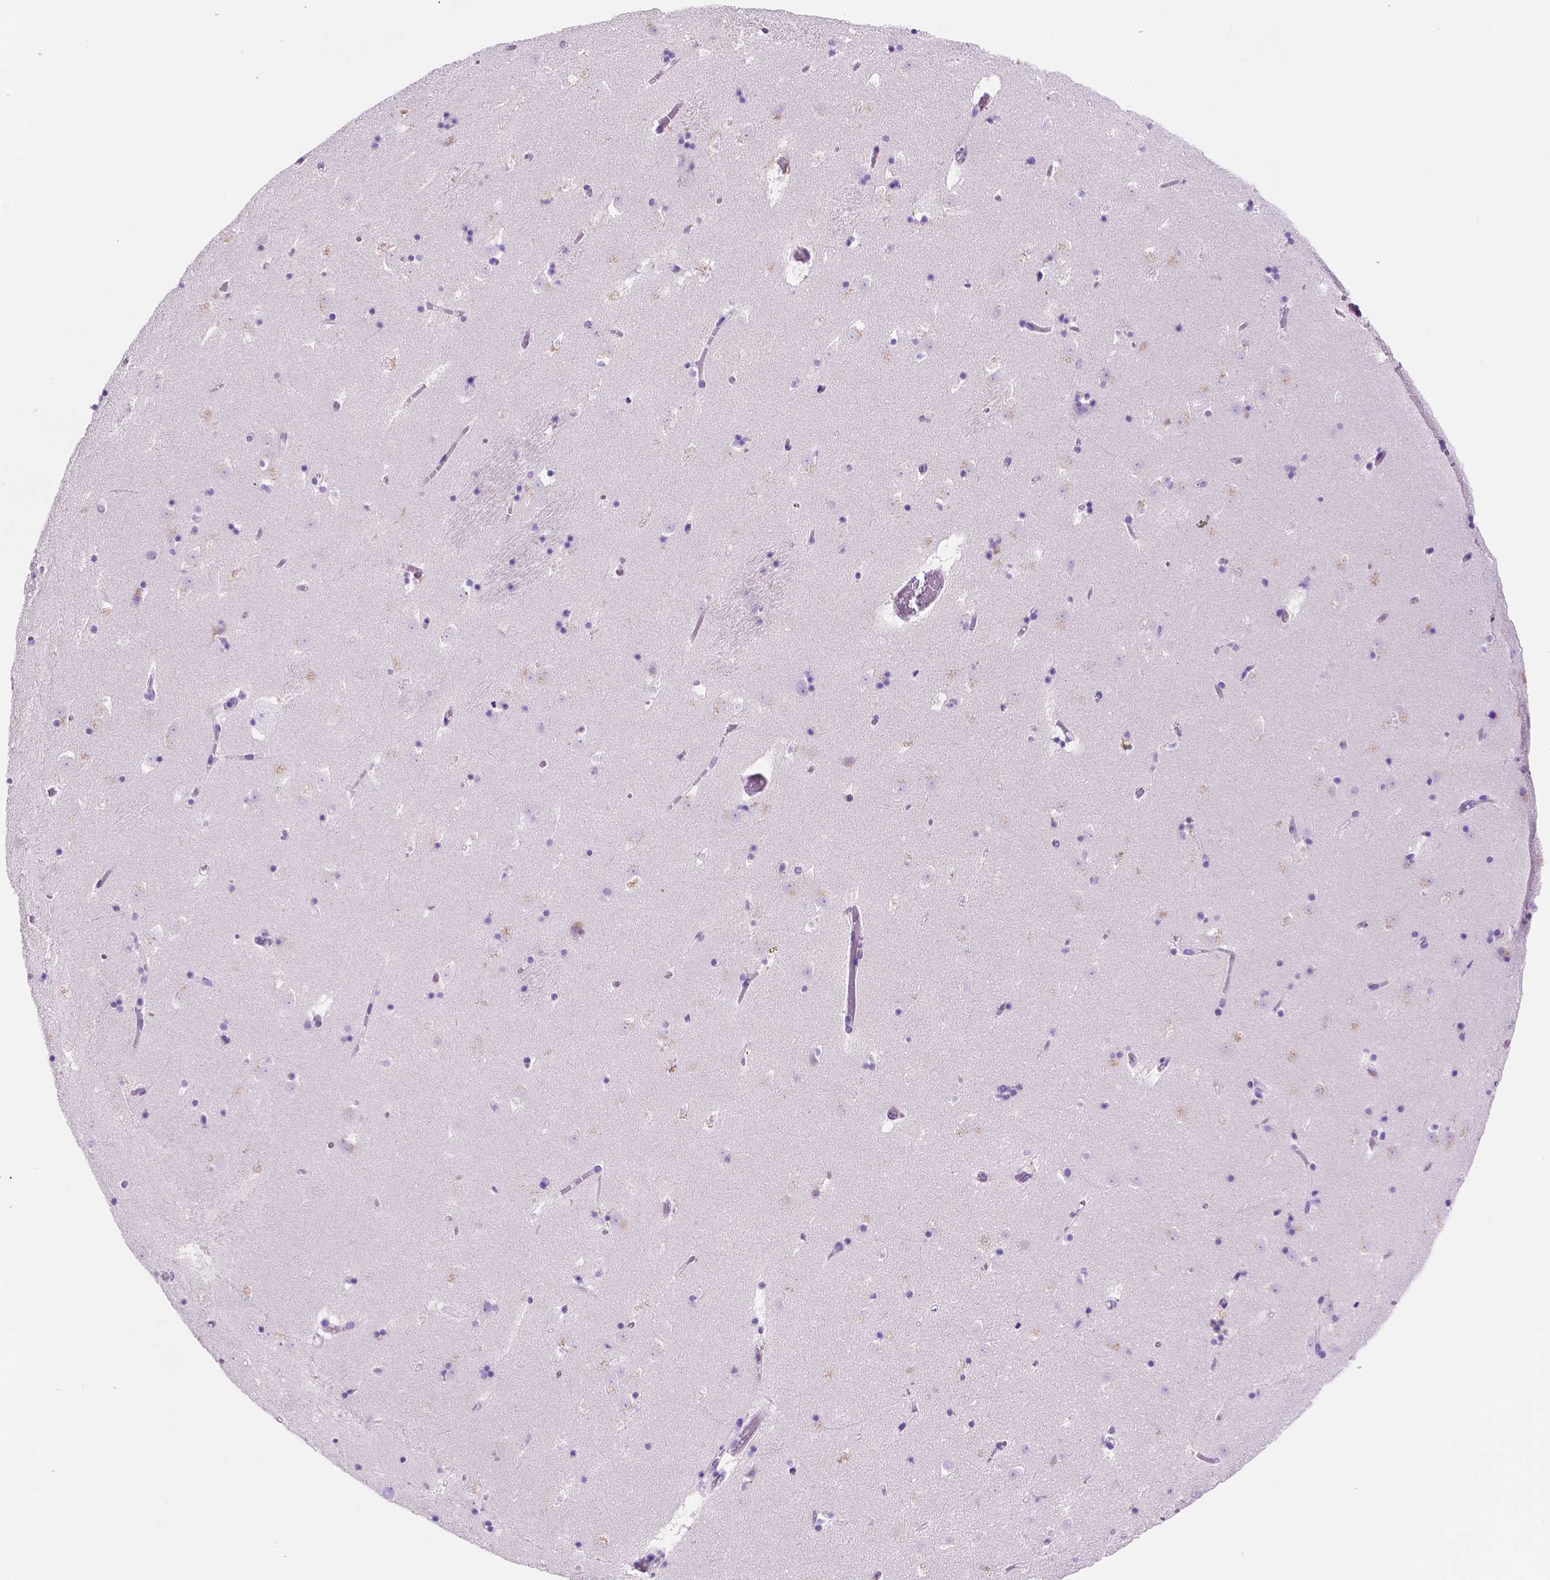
{"staining": {"intensity": "negative", "quantity": "none", "location": "none"}, "tissue": "caudate", "cell_type": "Glial cells", "image_type": "normal", "snomed": [{"axis": "morphology", "description": "Normal tissue, NOS"}, {"axis": "topography", "description": "Lateral ventricle wall"}], "caption": "Histopathology image shows no significant protein expression in glial cells of unremarkable caudate. (DAB immunohistochemistry with hematoxylin counter stain).", "gene": "FOXB2", "patient": {"sex": "female", "age": 42}}